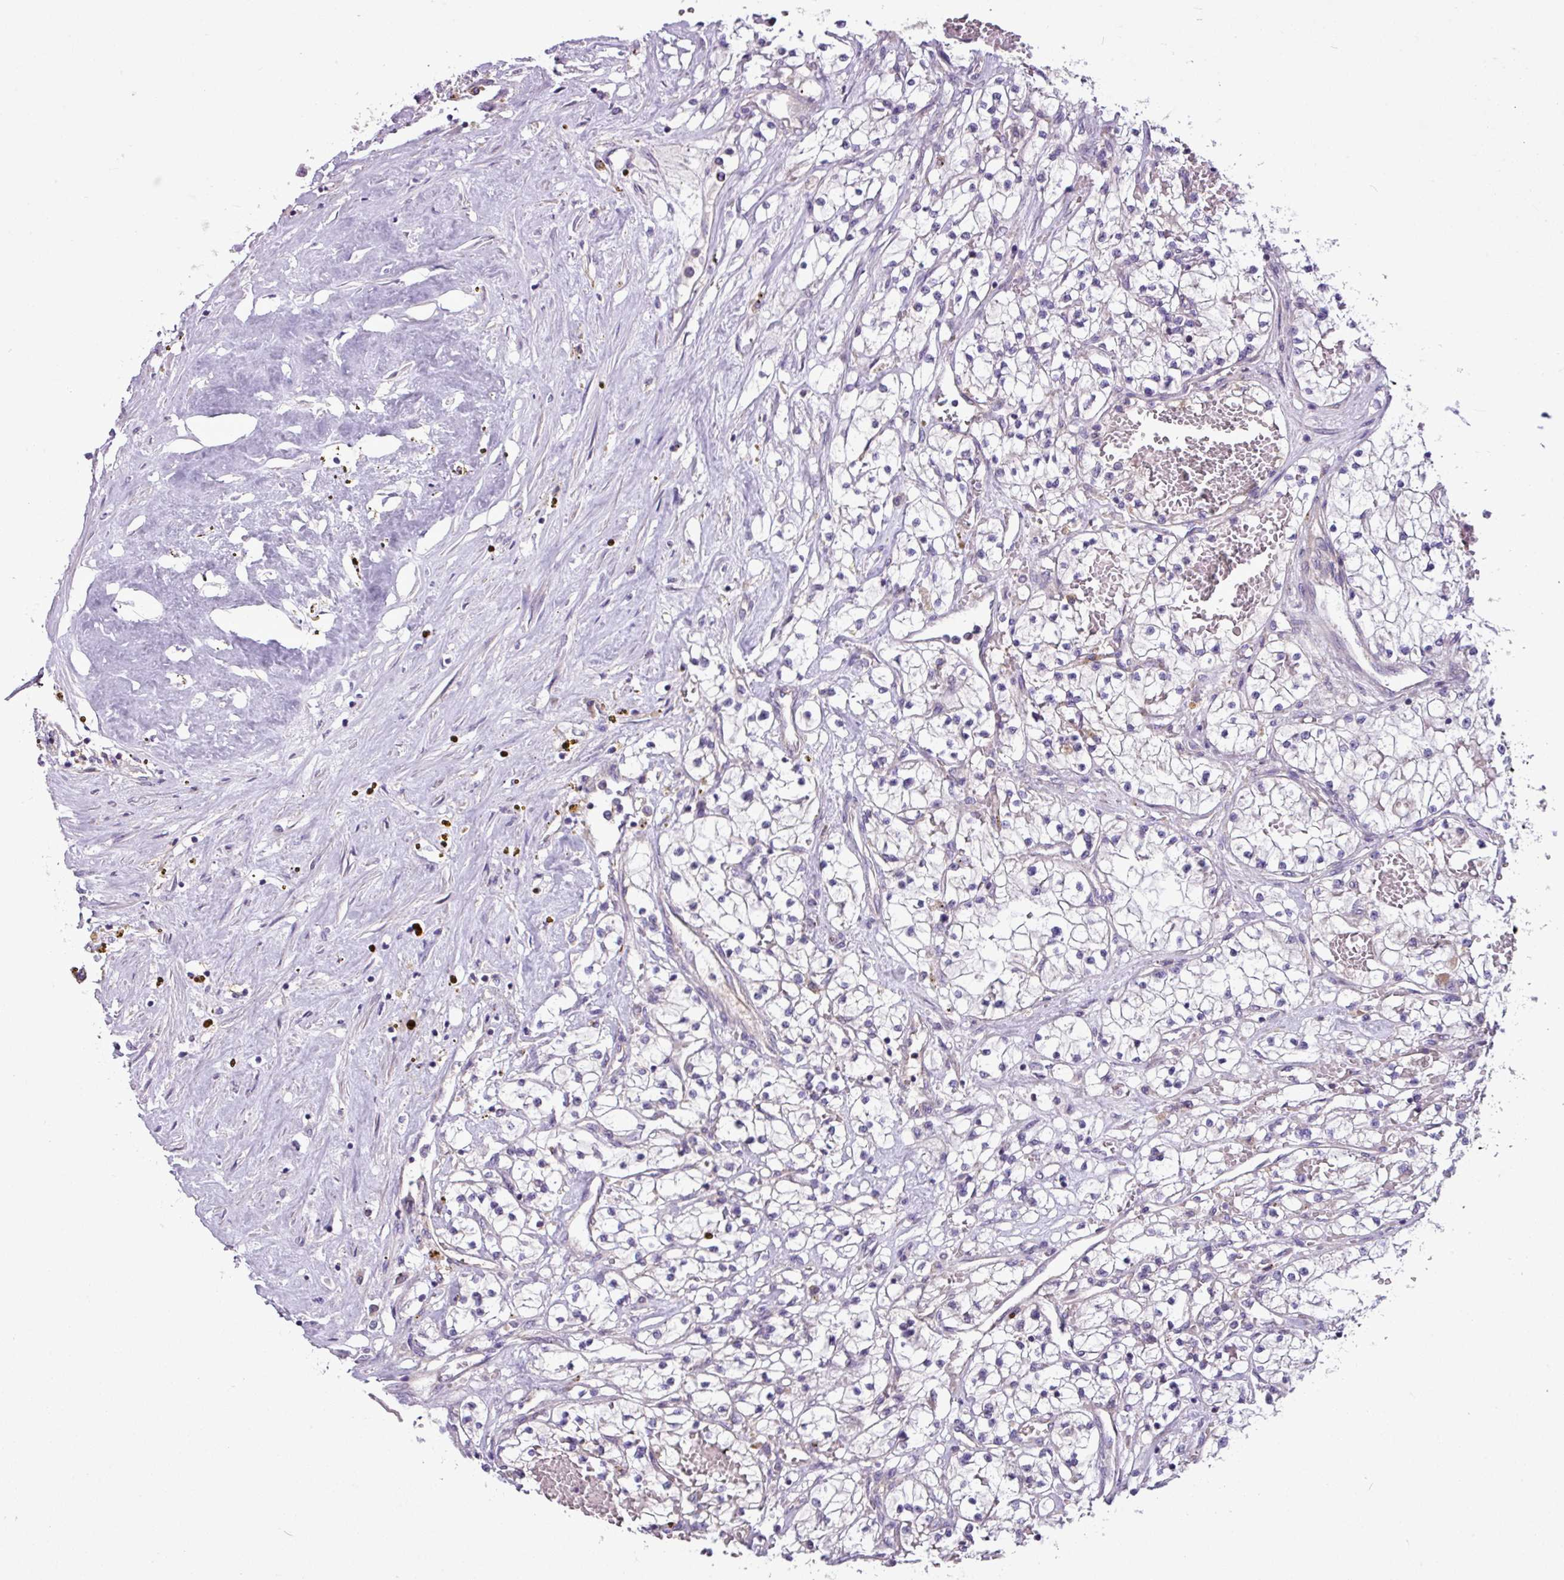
{"staining": {"intensity": "negative", "quantity": "none", "location": "none"}, "tissue": "renal cancer", "cell_type": "Tumor cells", "image_type": "cancer", "snomed": [{"axis": "morphology", "description": "Normal tissue, NOS"}, {"axis": "morphology", "description": "Adenocarcinoma, NOS"}, {"axis": "topography", "description": "Kidney"}], "caption": "Tumor cells are negative for protein expression in human renal adenocarcinoma.", "gene": "MROH2A", "patient": {"sex": "male", "age": 68}}